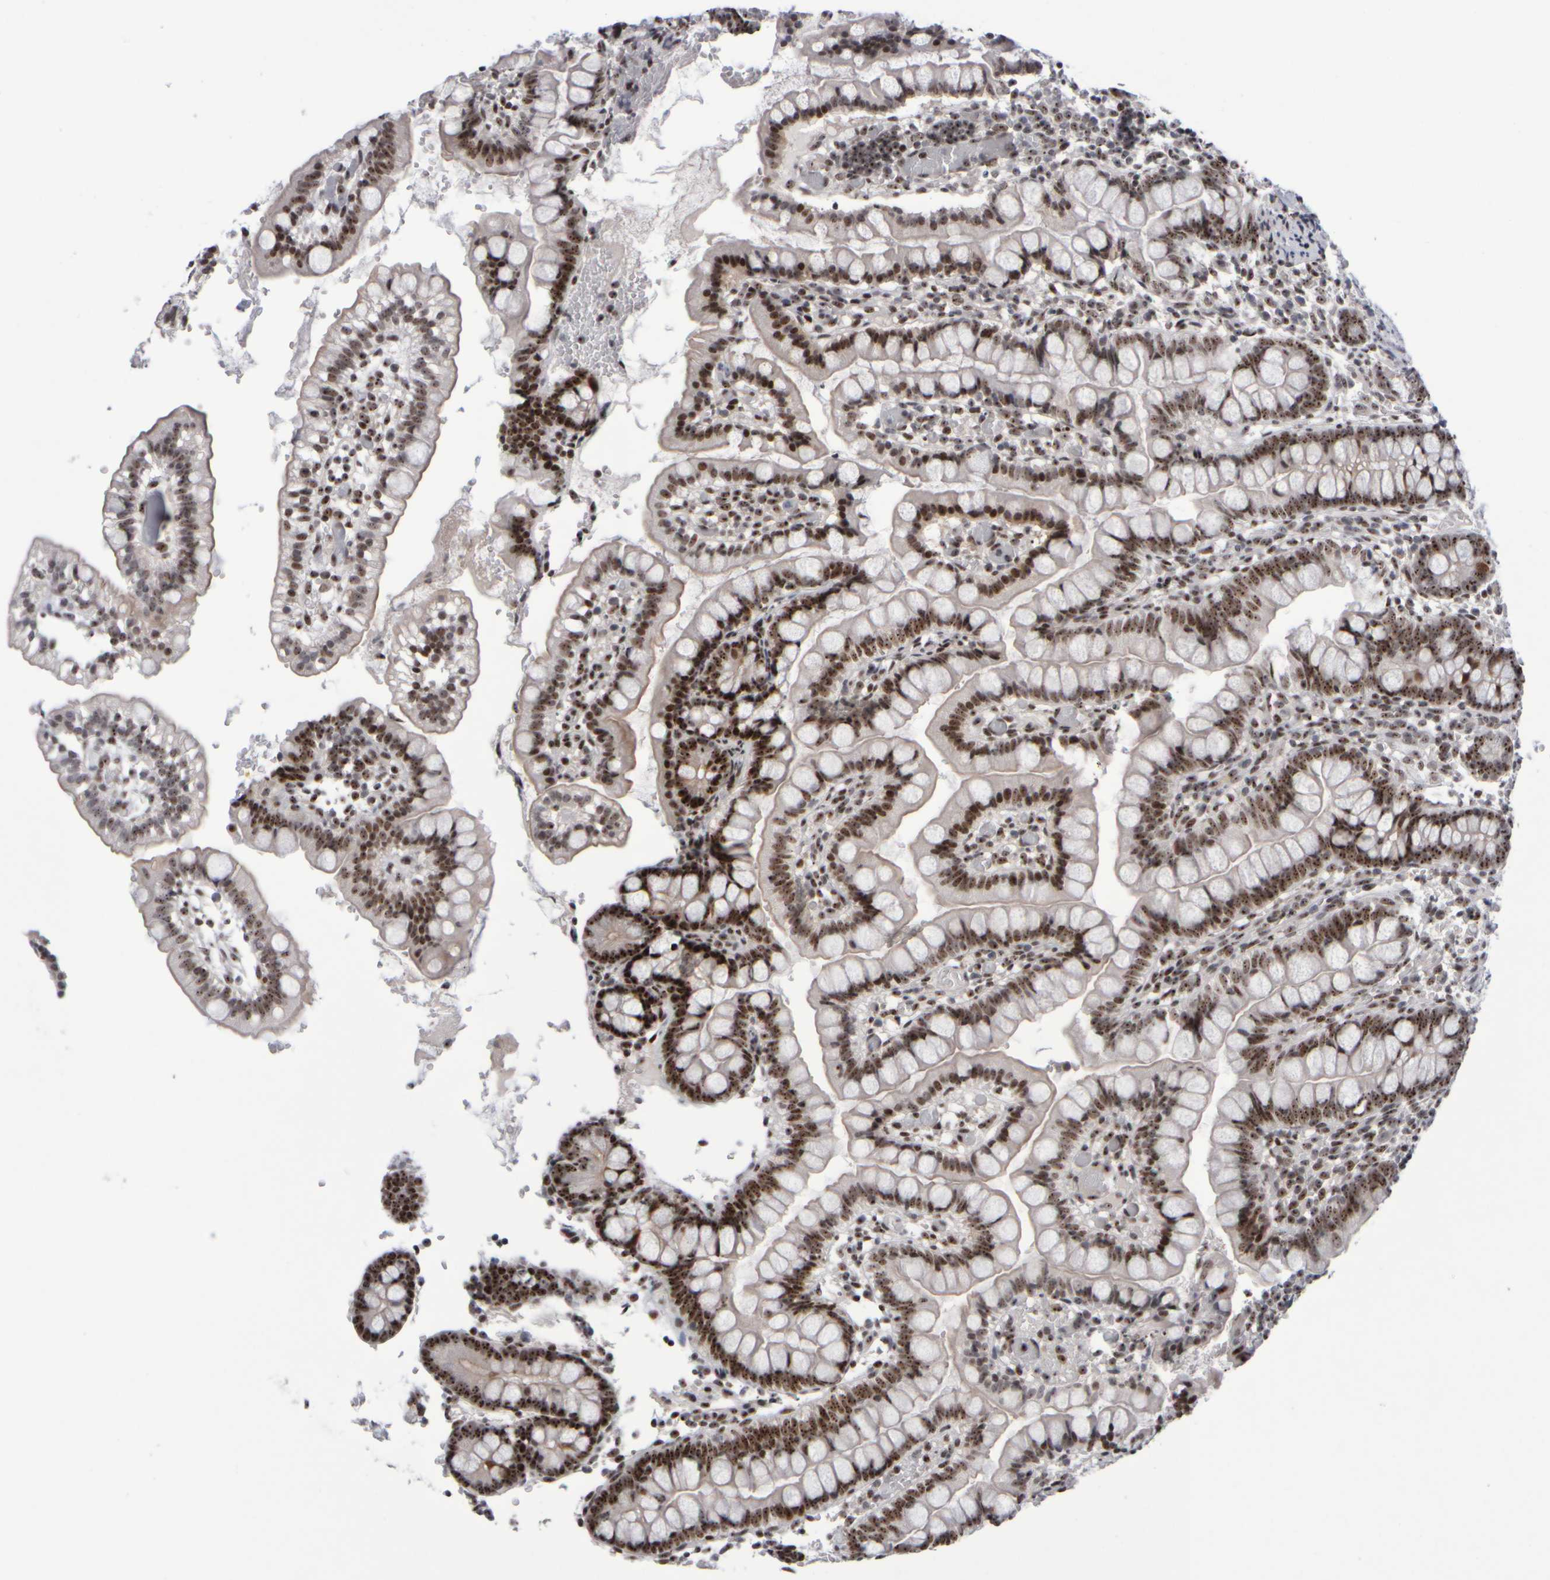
{"staining": {"intensity": "strong", "quantity": ">75%", "location": "nuclear"}, "tissue": "small intestine", "cell_type": "Glandular cells", "image_type": "normal", "snomed": [{"axis": "morphology", "description": "Normal tissue, NOS"}, {"axis": "morphology", "description": "Developmental malformation"}, {"axis": "topography", "description": "Small intestine"}], "caption": "Approximately >75% of glandular cells in unremarkable small intestine exhibit strong nuclear protein staining as visualized by brown immunohistochemical staining.", "gene": "SURF6", "patient": {"sex": "male"}}